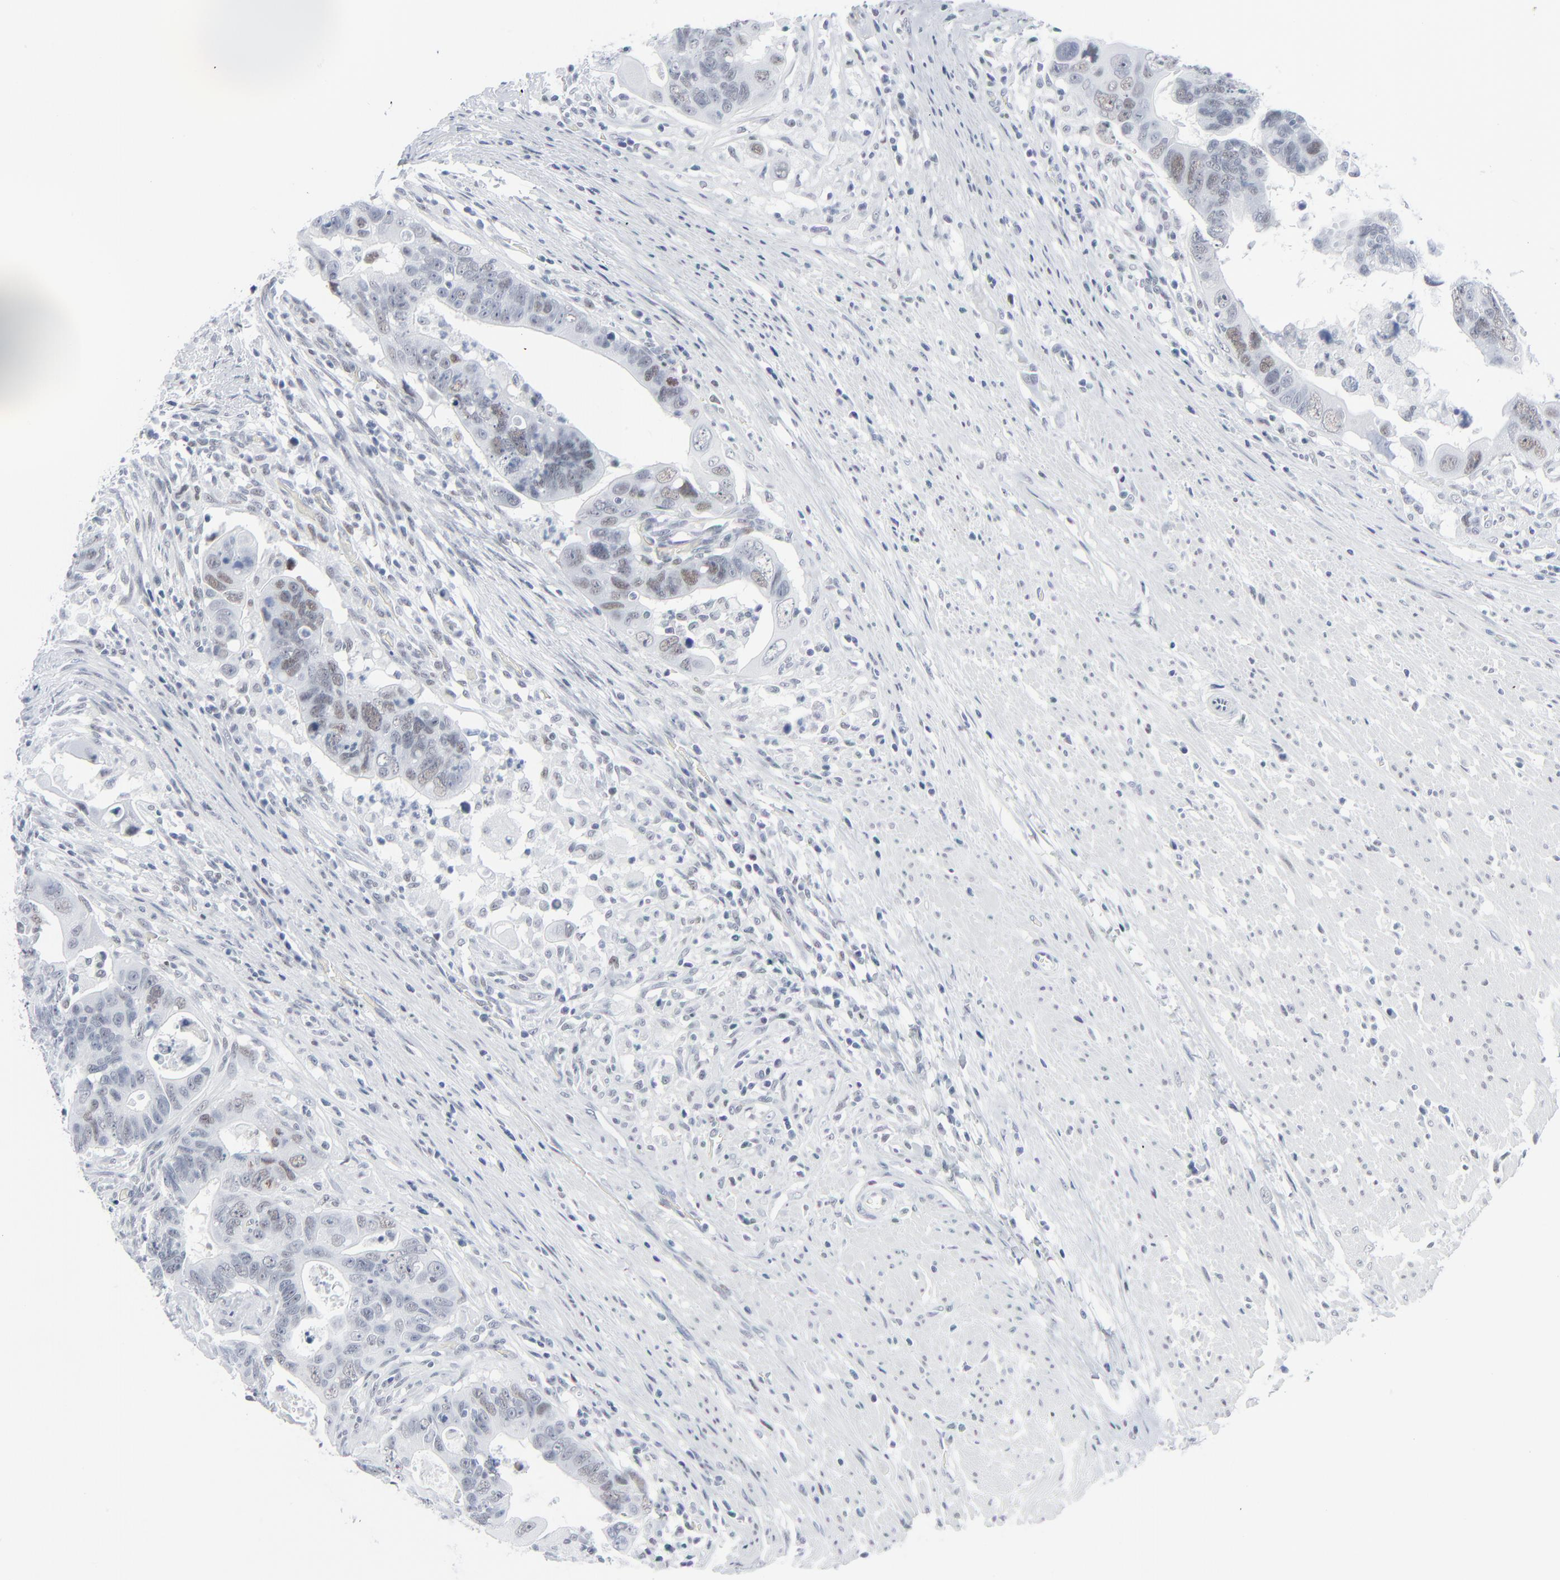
{"staining": {"intensity": "weak", "quantity": "25%-75%", "location": "nuclear"}, "tissue": "colorectal cancer", "cell_type": "Tumor cells", "image_type": "cancer", "snomed": [{"axis": "morphology", "description": "Adenocarcinoma, NOS"}, {"axis": "topography", "description": "Rectum"}], "caption": "Immunohistochemistry photomicrograph of human colorectal cancer stained for a protein (brown), which displays low levels of weak nuclear positivity in approximately 25%-75% of tumor cells.", "gene": "SIRT1", "patient": {"sex": "male", "age": 53}}